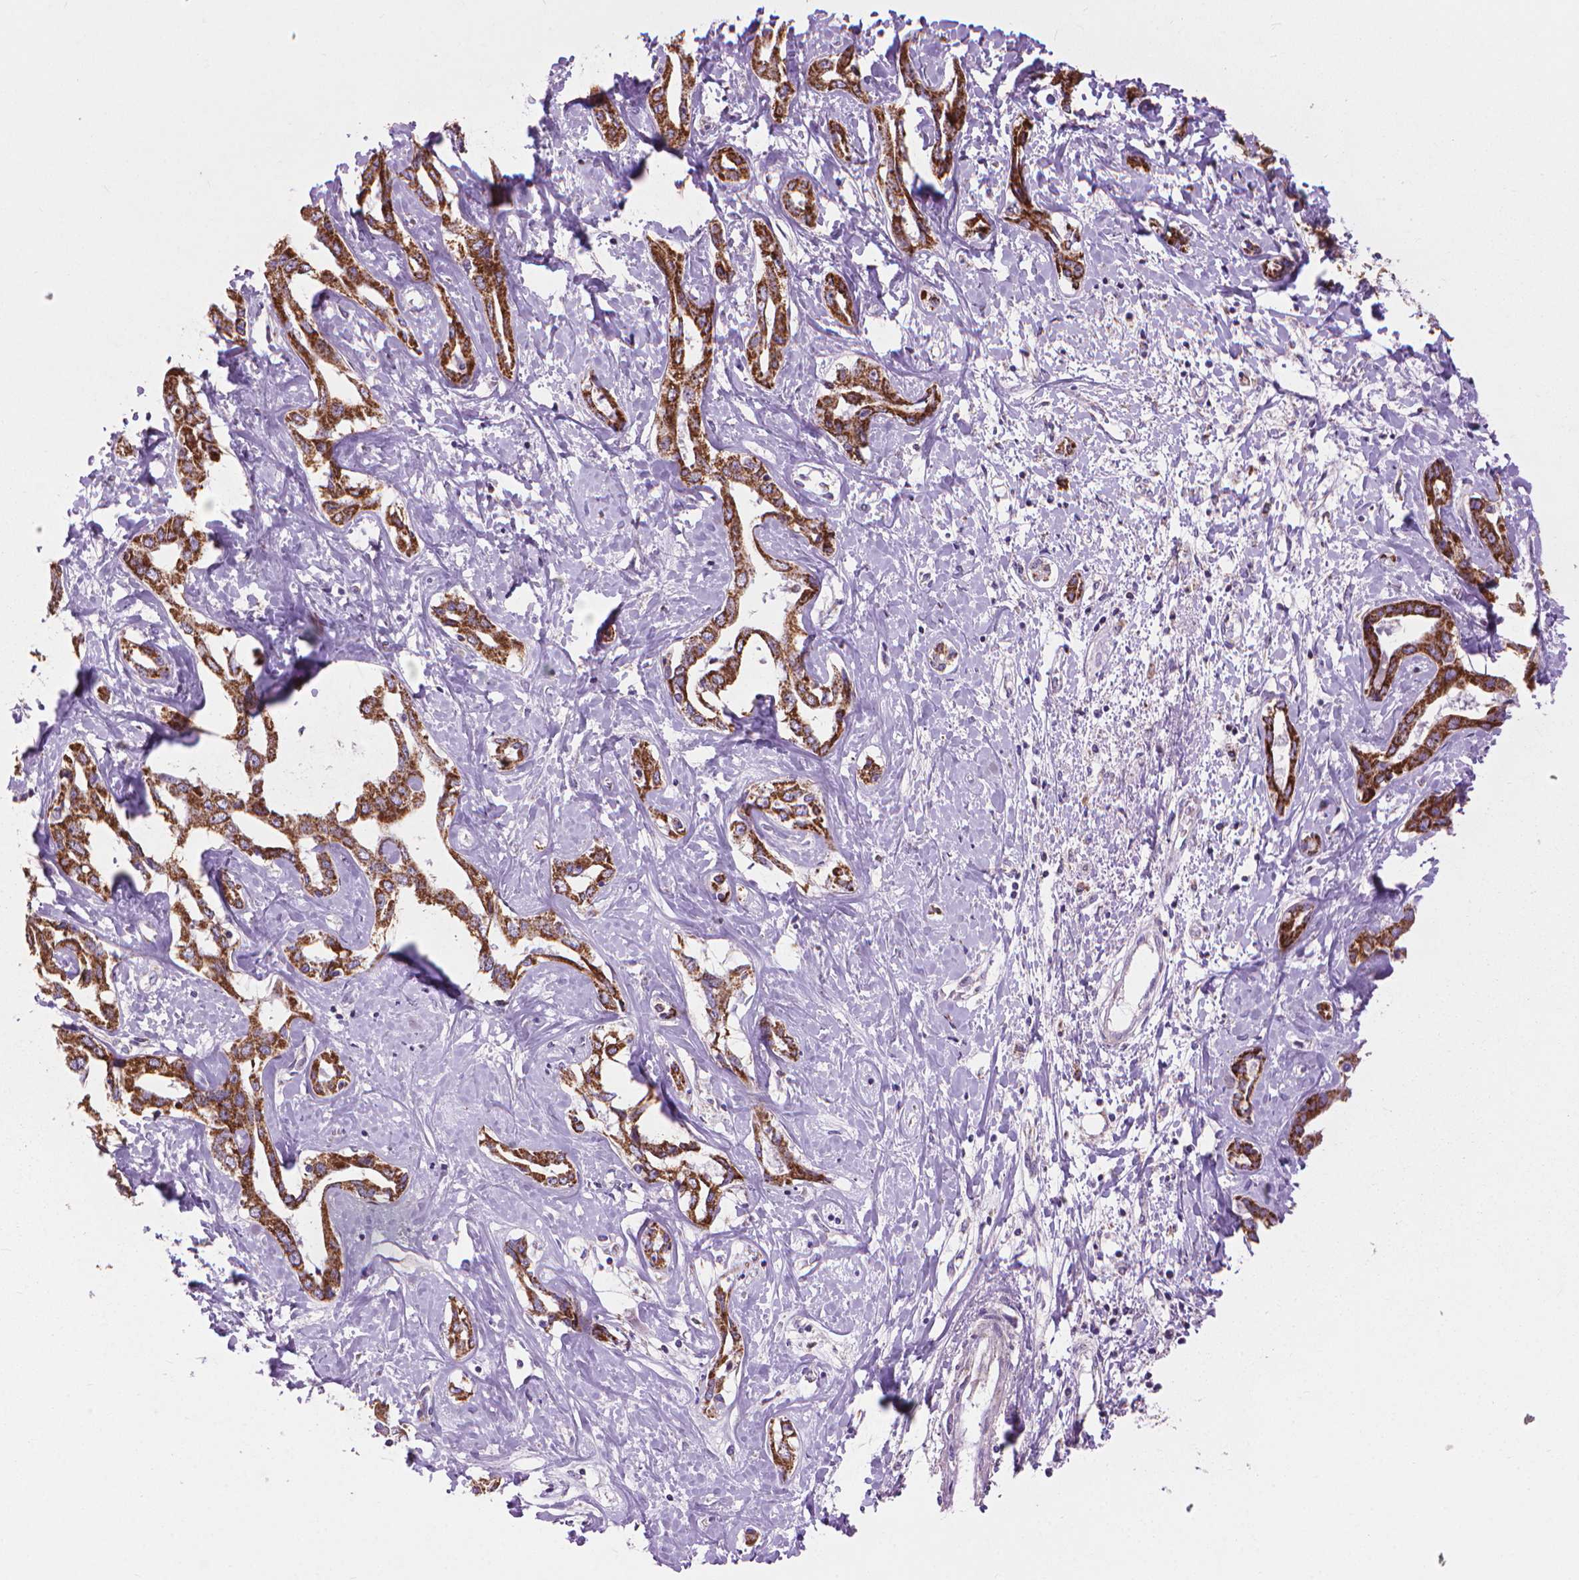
{"staining": {"intensity": "strong", "quantity": ">75%", "location": "cytoplasmic/membranous"}, "tissue": "liver cancer", "cell_type": "Tumor cells", "image_type": "cancer", "snomed": [{"axis": "morphology", "description": "Cholangiocarcinoma"}, {"axis": "topography", "description": "Liver"}], "caption": "IHC histopathology image of neoplastic tissue: liver cancer stained using IHC exhibits high levels of strong protein expression localized specifically in the cytoplasmic/membranous of tumor cells, appearing as a cytoplasmic/membranous brown color.", "gene": "VDAC1", "patient": {"sex": "male", "age": 59}}